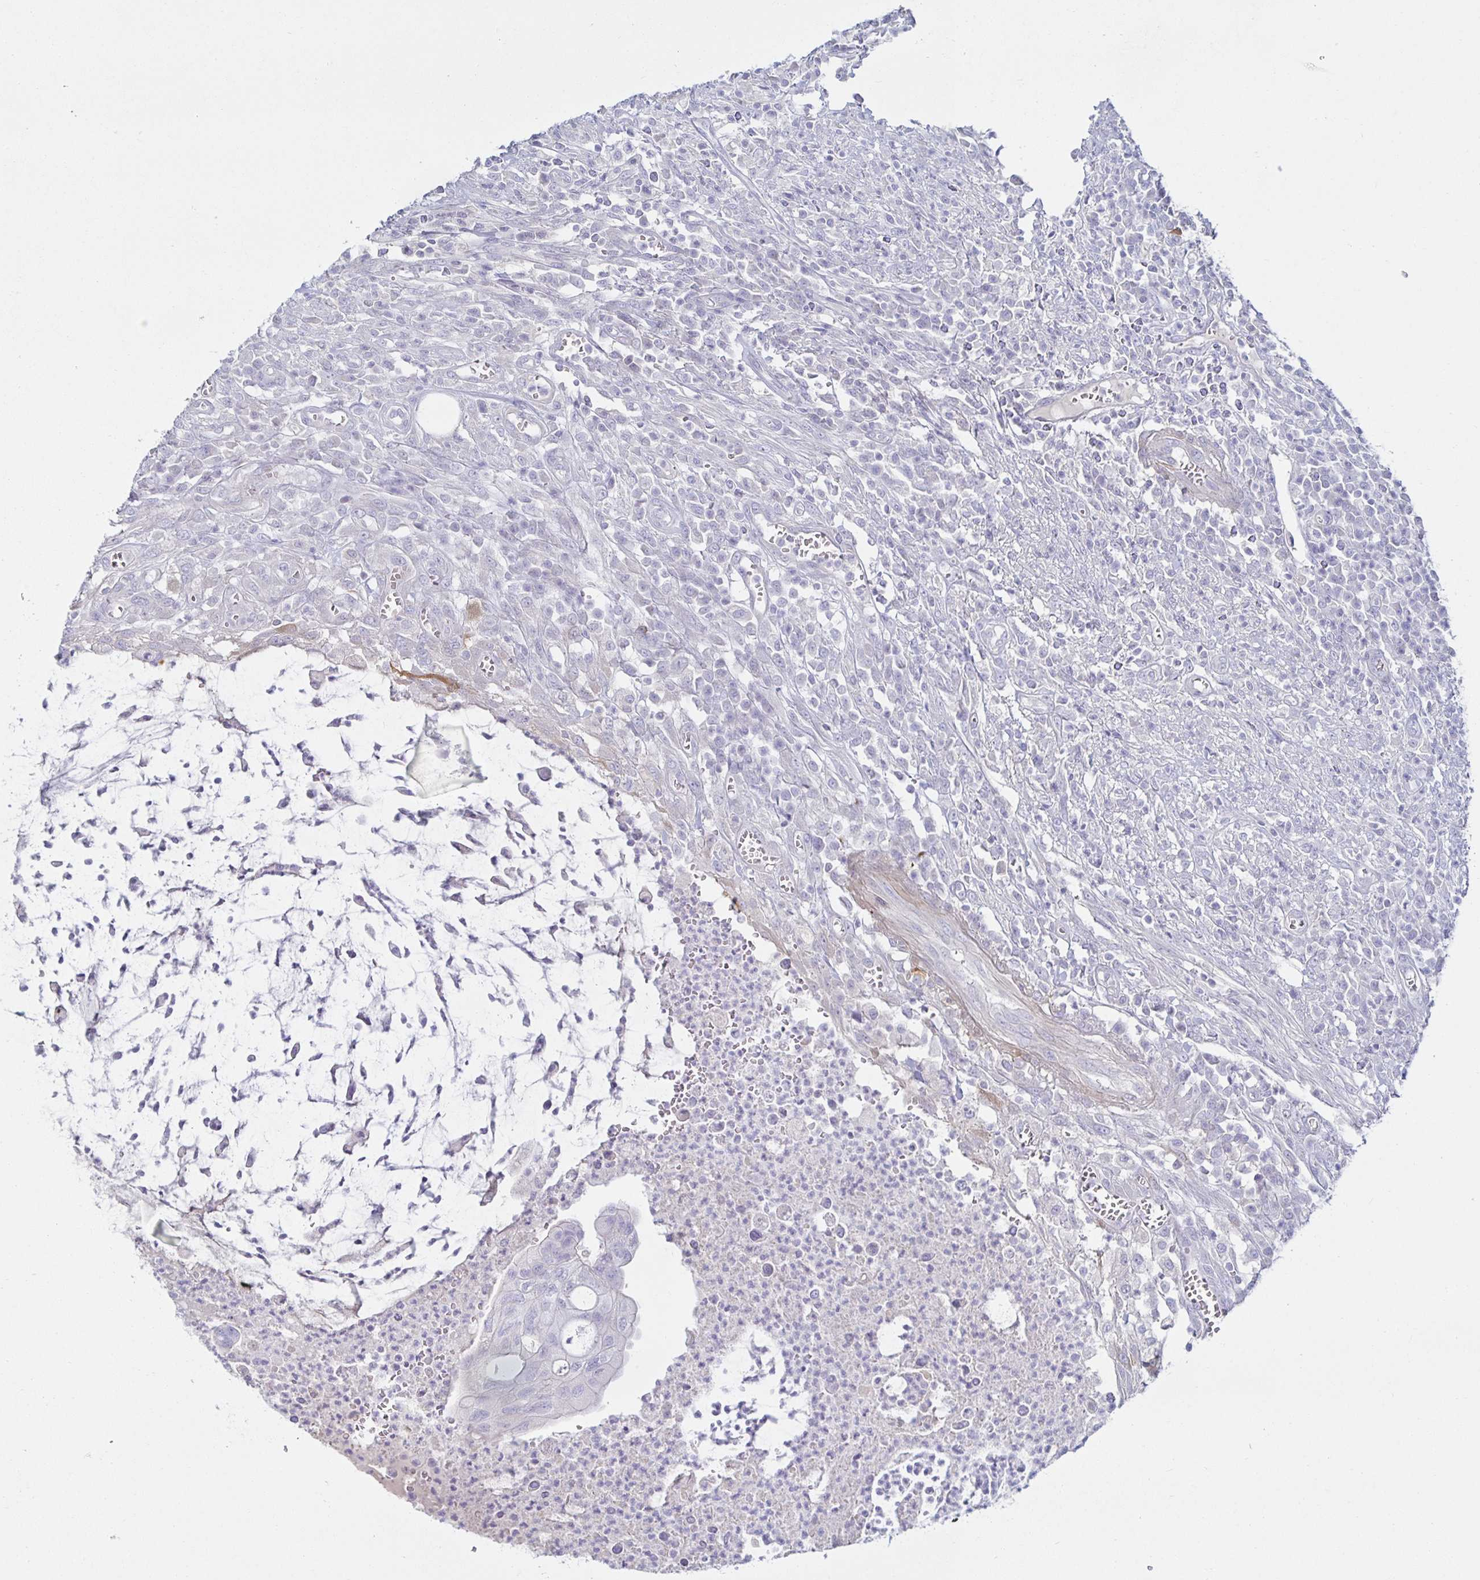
{"staining": {"intensity": "negative", "quantity": "none", "location": "none"}, "tissue": "colorectal cancer", "cell_type": "Tumor cells", "image_type": "cancer", "snomed": [{"axis": "morphology", "description": "Adenocarcinoma, NOS"}, {"axis": "topography", "description": "Colon"}], "caption": "The image reveals no staining of tumor cells in colorectal adenocarcinoma.", "gene": "SPAG4", "patient": {"sex": "male", "age": 65}}